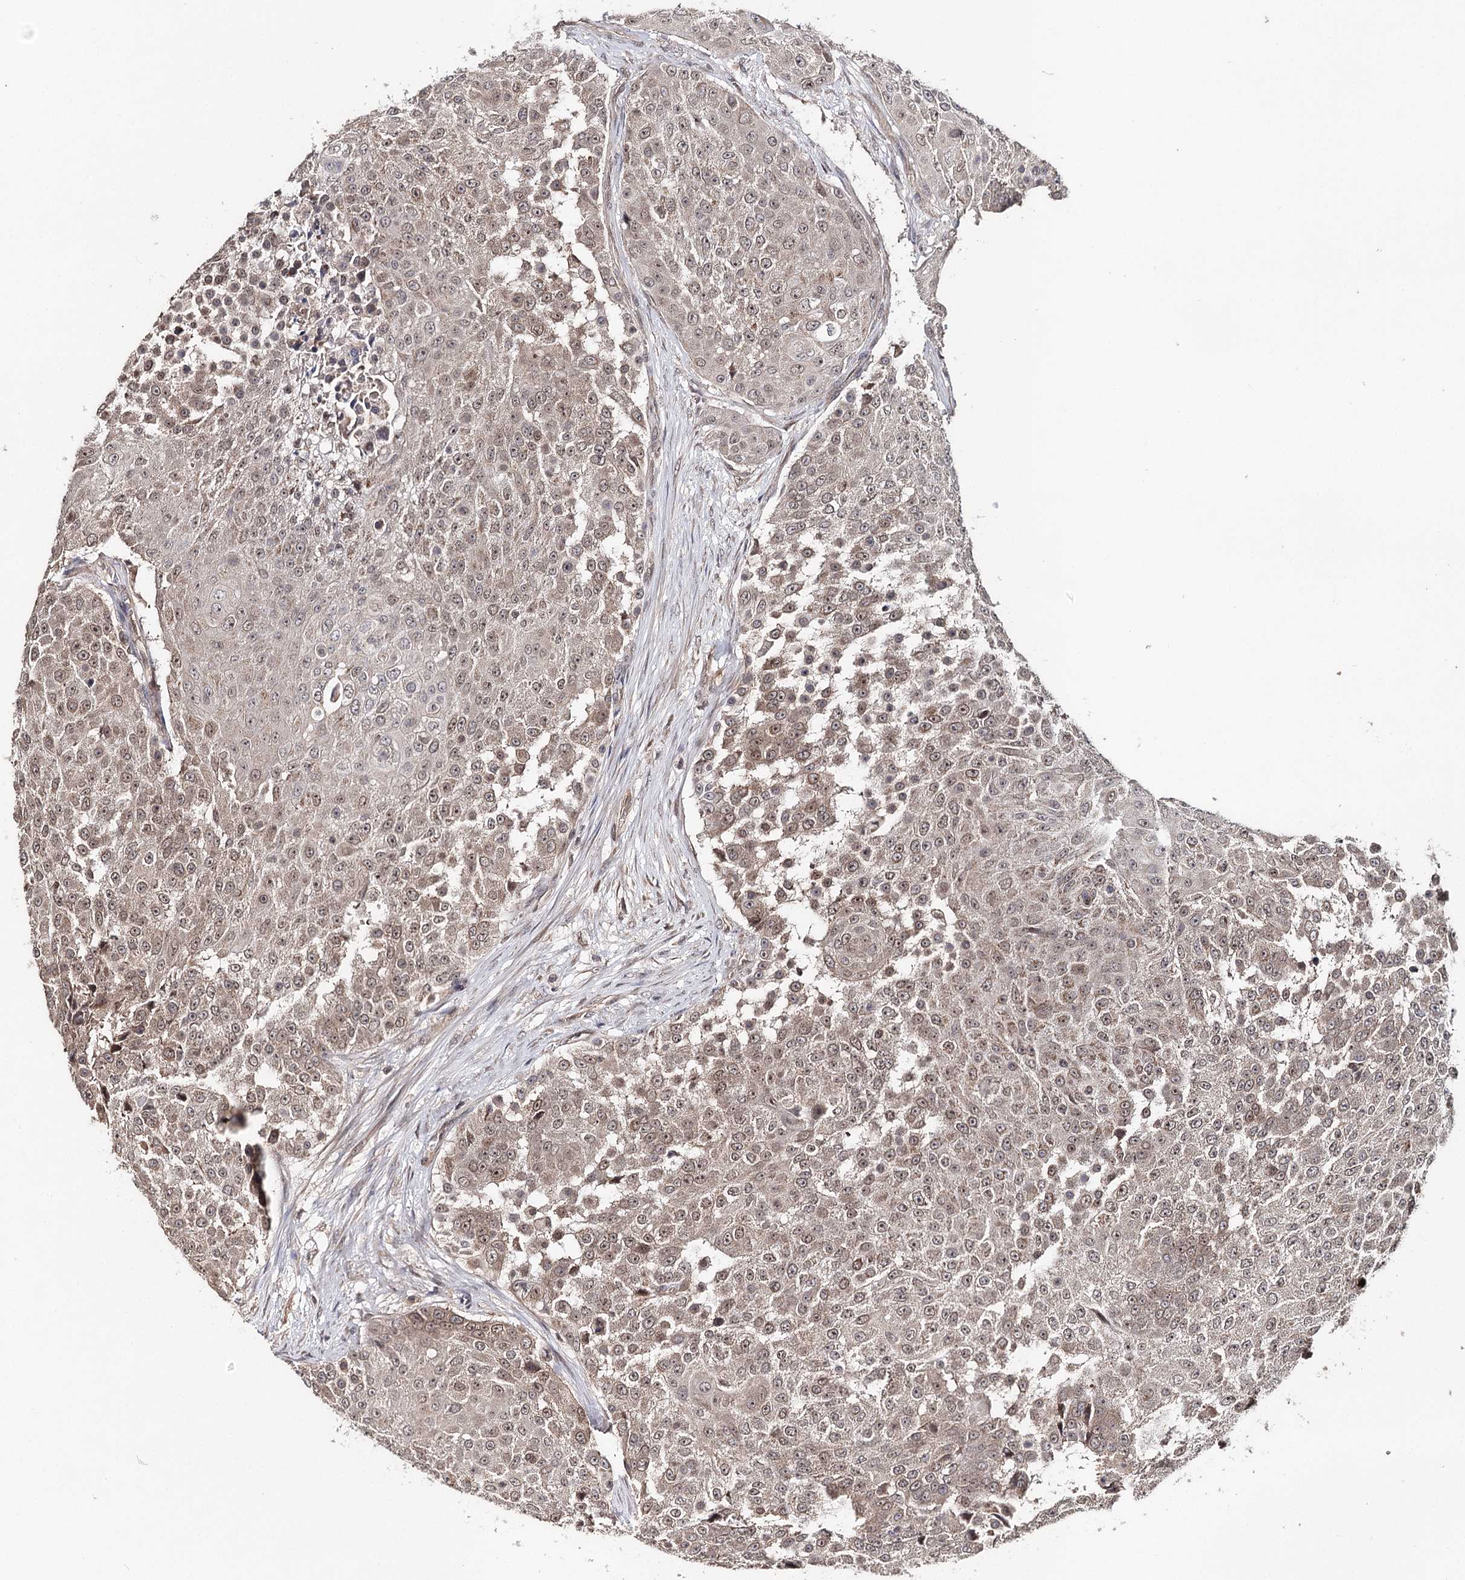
{"staining": {"intensity": "weak", "quantity": ">75%", "location": "cytoplasmic/membranous,nuclear"}, "tissue": "urothelial cancer", "cell_type": "Tumor cells", "image_type": "cancer", "snomed": [{"axis": "morphology", "description": "Urothelial carcinoma, High grade"}, {"axis": "topography", "description": "Urinary bladder"}], "caption": "The image shows immunohistochemical staining of urothelial carcinoma (high-grade). There is weak cytoplasmic/membranous and nuclear staining is seen in approximately >75% of tumor cells.", "gene": "NOPCHAP1", "patient": {"sex": "female", "age": 63}}